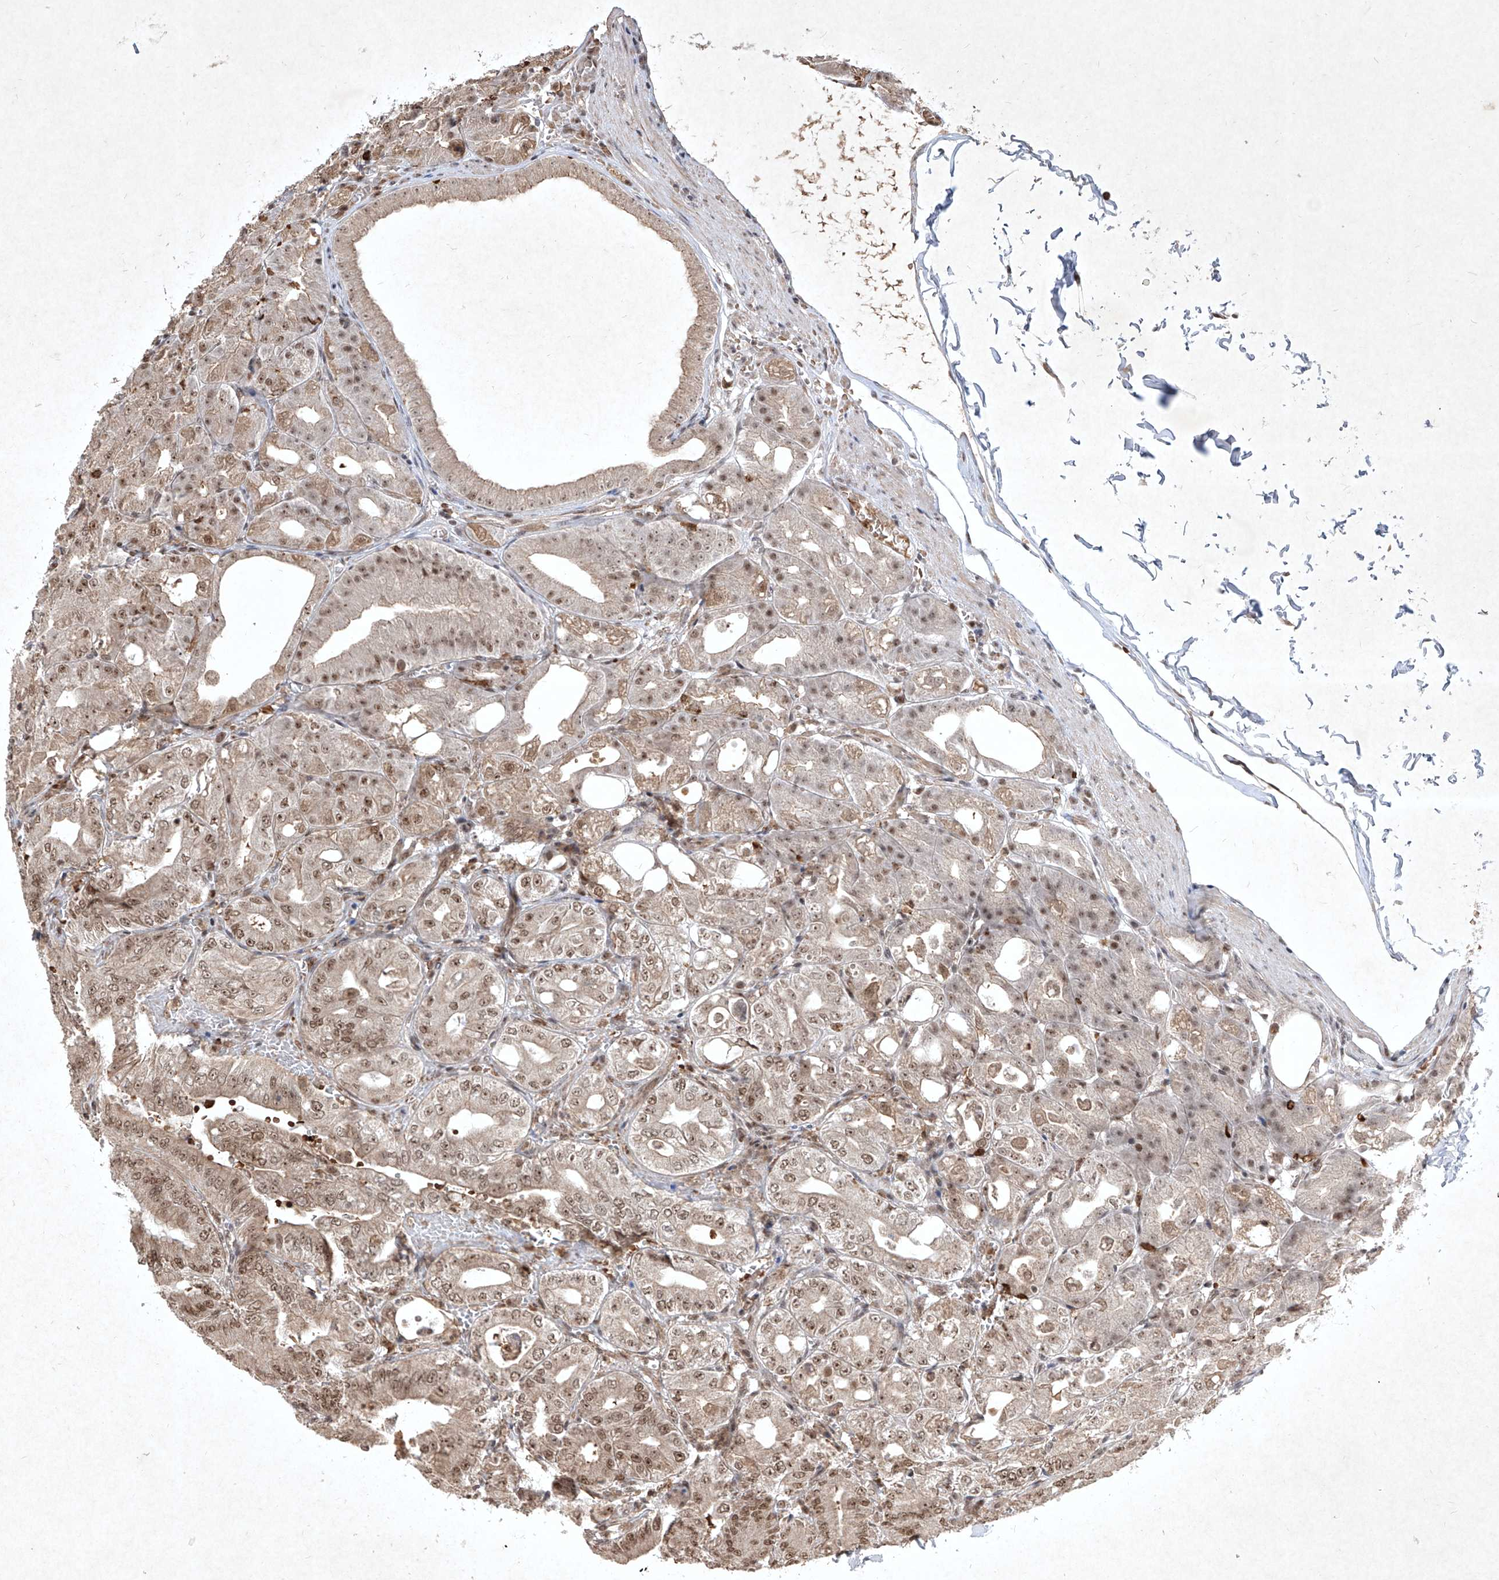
{"staining": {"intensity": "strong", "quantity": "25%-75%", "location": "nuclear"}, "tissue": "stomach", "cell_type": "Glandular cells", "image_type": "normal", "snomed": [{"axis": "morphology", "description": "Normal tissue, NOS"}, {"axis": "topography", "description": "Stomach, lower"}], "caption": "Protein staining displays strong nuclear staining in approximately 25%-75% of glandular cells in normal stomach. The protein of interest is stained brown, and the nuclei are stained in blue (DAB (3,3'-diaminobenzidine) IHC with brightfield microscopy, high magnification).", "gene": "IRF2", "patient": {"sex": "male", "age": 71}}